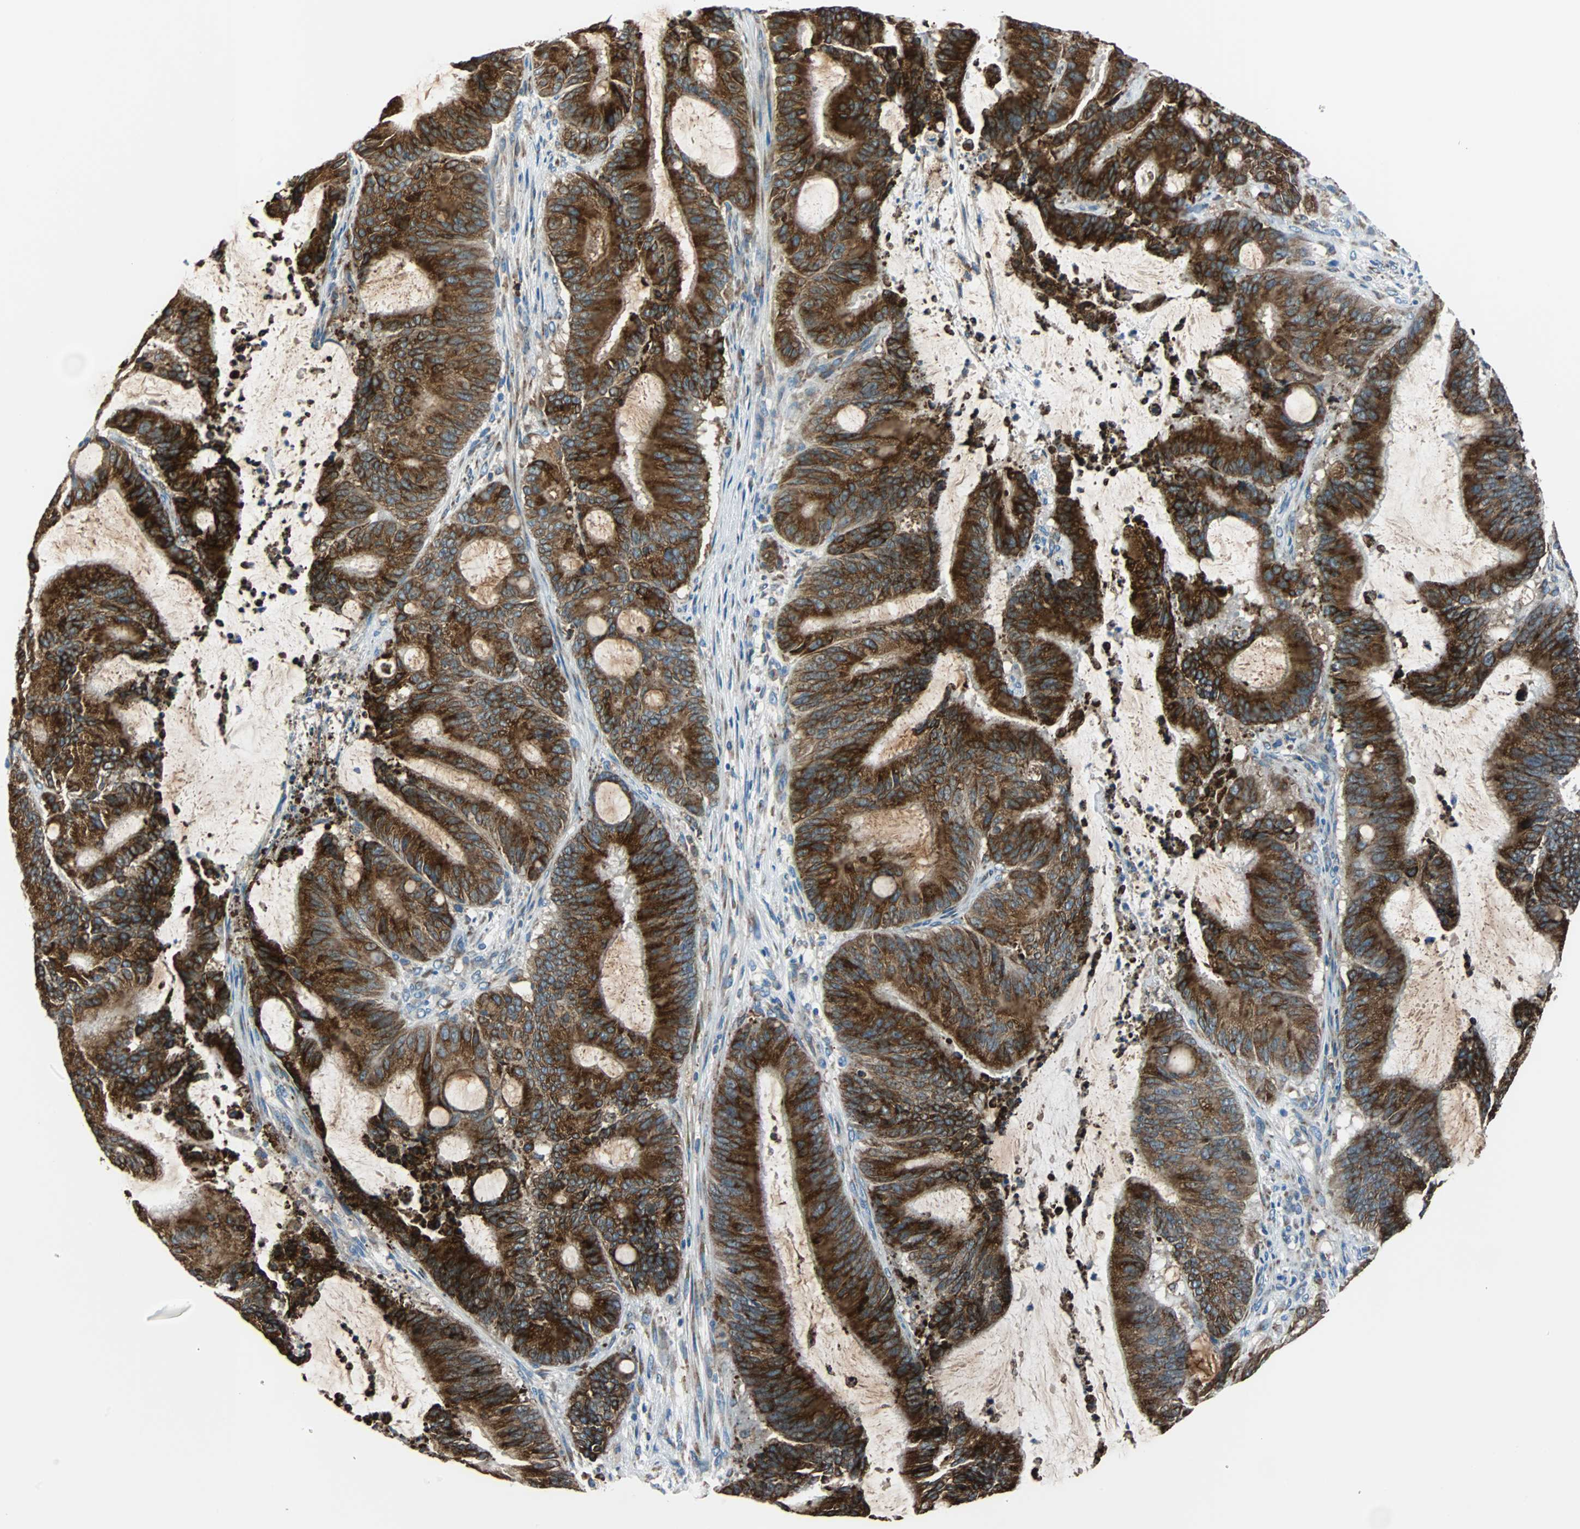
{"staining": {"intensity": "strong", "quantity": ">75%", "location": "cytoplasmic/membranous"}, "tissue": "liver cancer", "cell_type": "Tumor cells", "image_type": "cancer", "snomed": [{"axis": "morphology", "description": "Cholangiocarcinoma"}, {"axis": "topography", "description": "Liver"}], "caption": "Immunohistochemical staining of human liver cancer (cholangiocarcinoma) shows high levels of strong cytoplasmic/membranous expression in about >75% of tumor cells.", "gene": "PDIA4", "patient": {"sex": "female", "age": 73}}